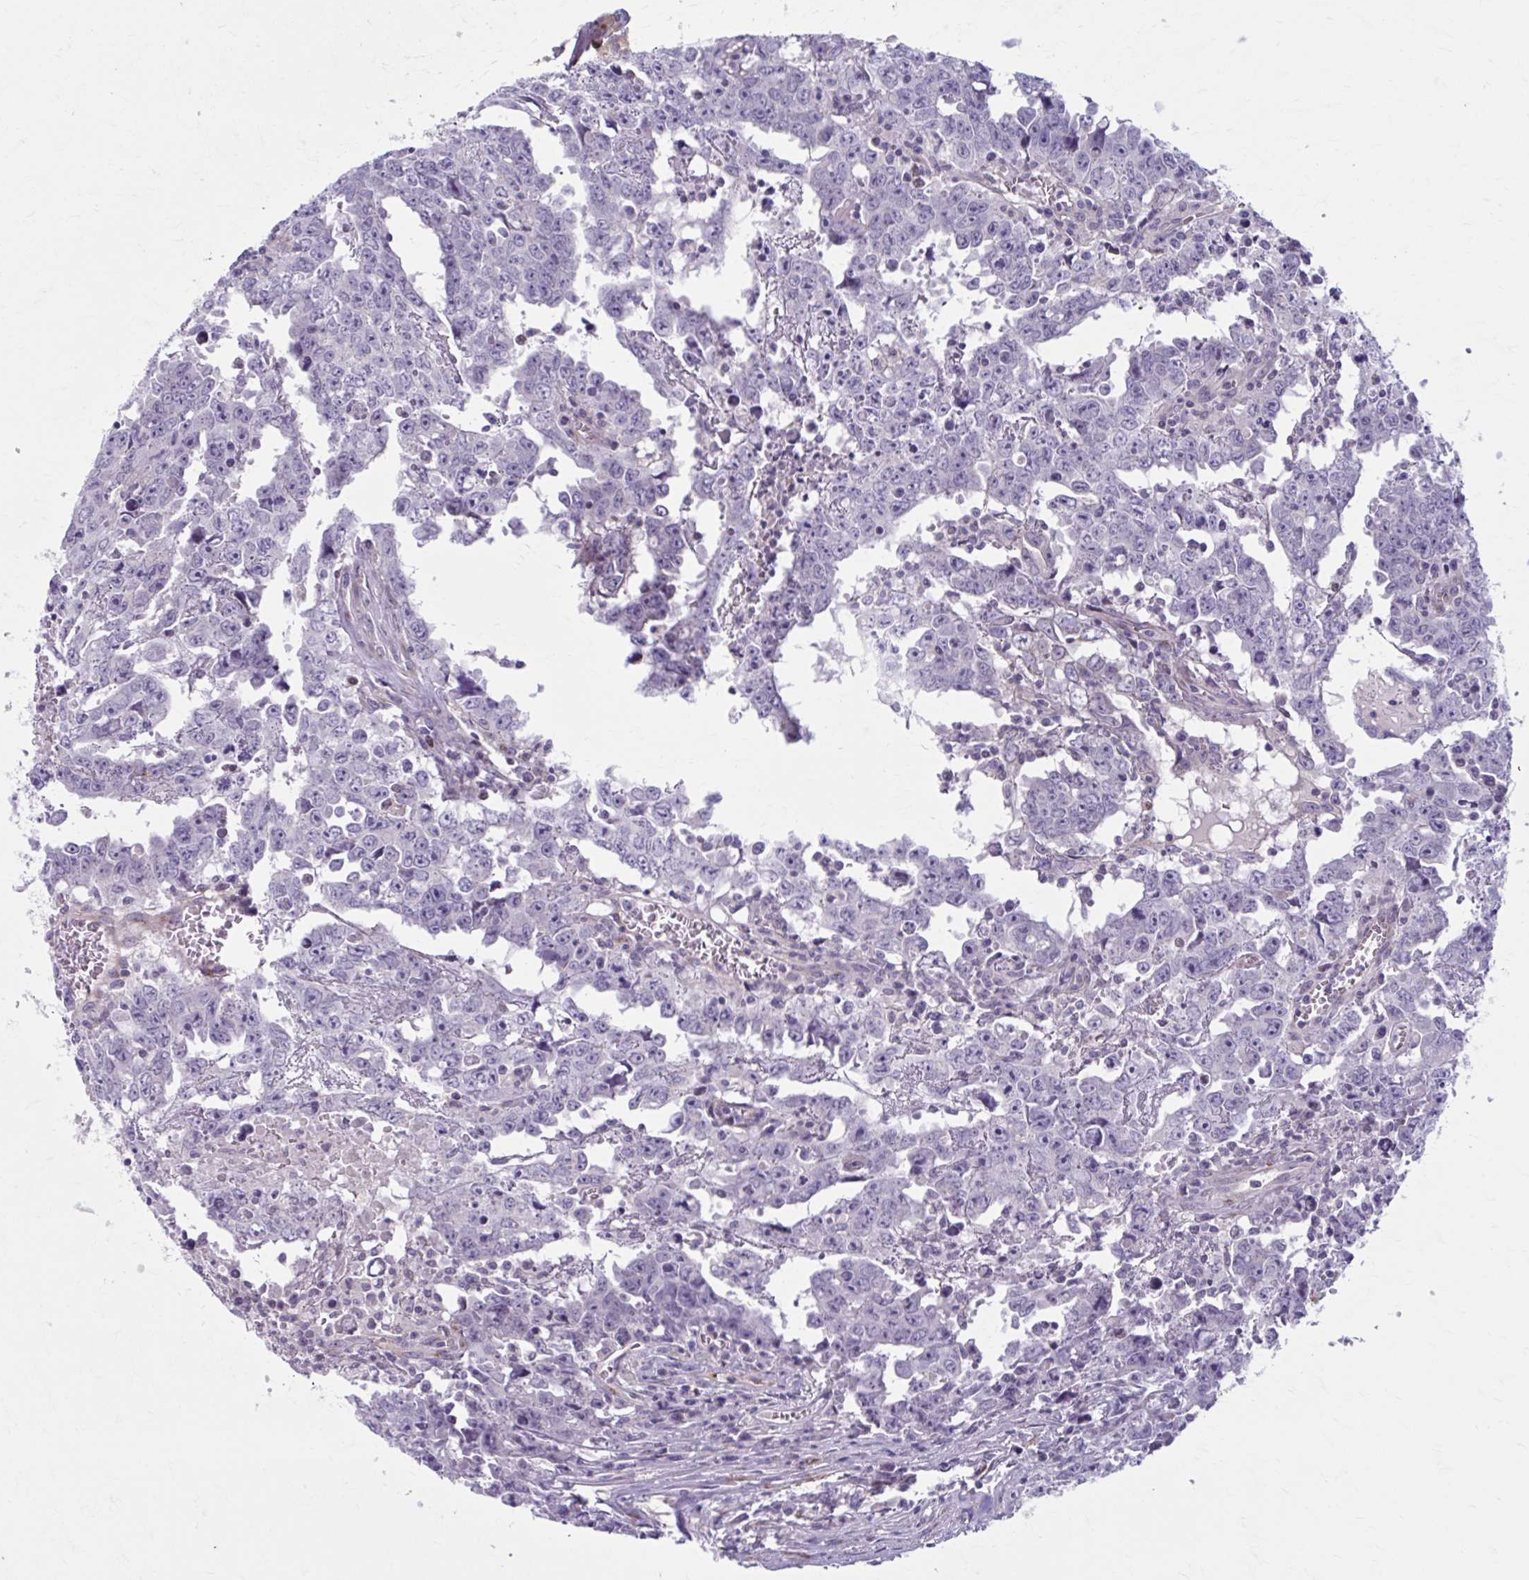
{"staining": {"intensity": "negative", "quantity": "none", "location": "none"}, "tissue": "testis cancer", "cell_type": "Tumor cells", "image_type": "cancer", "snomed": [{"axis": "morphology", "description": "Carcinoma, Embryonal, NOS"}, {"axis": "topography", "description": "Testis"}], "caption": "An immunohistochemistry micrograph of testis cancer is shown. There is no staining in tumor cells of testis cancer.", "gene": "CHST3", "patient": {"sex": "male", "age": 22}}